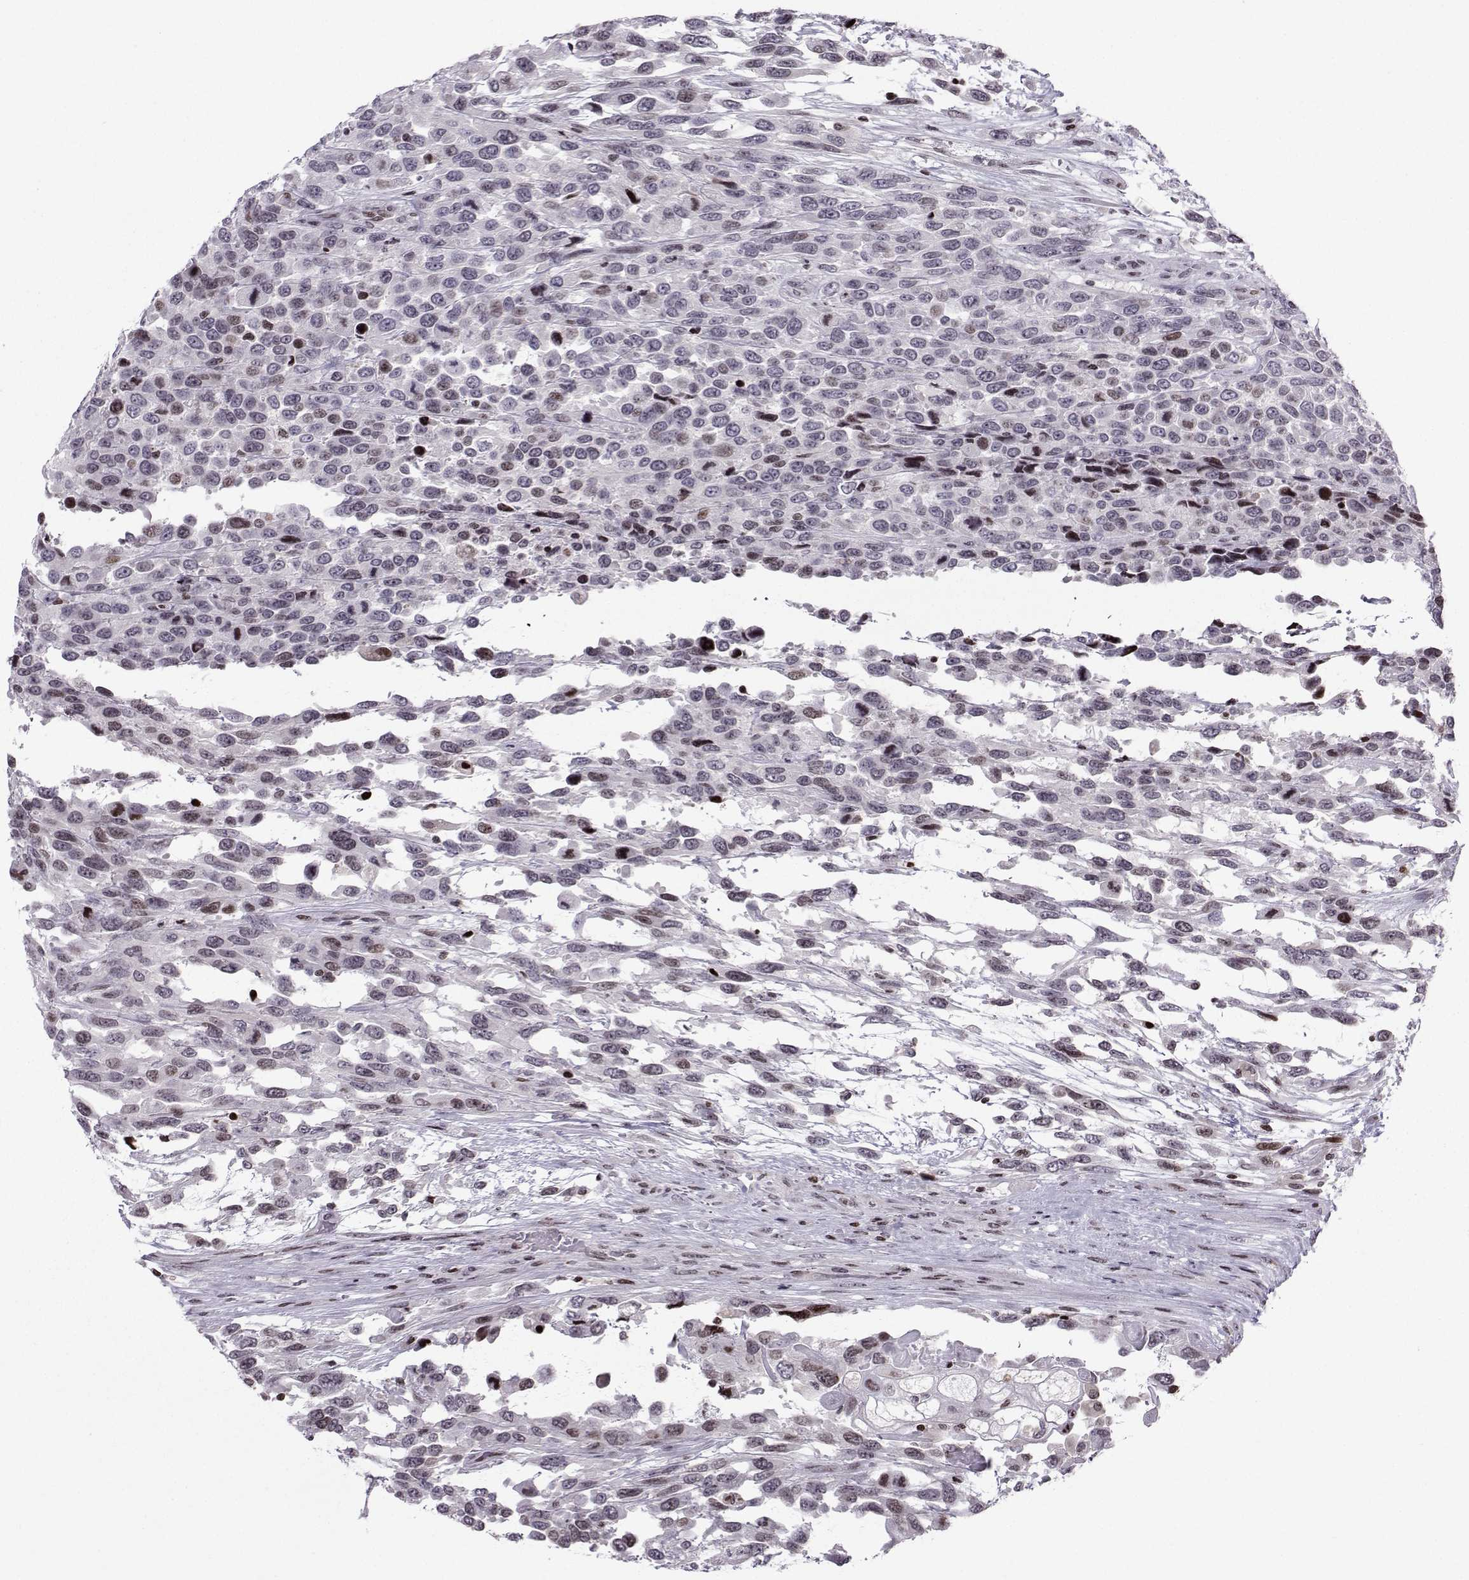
{"staining": {"intensity": "strong", "quantity": "<25%", "location": "nuclear"}, "tissue": "urothelial cancer", "cell_type": "Tumor cells", "image_type": "cancer", "snomed": [{"axis": "morphology", "description": "Urothelial carcinoma, High grade"}, {"axis": "topography", "description": "Urinary bladder"}], "caption": "Urothelial carcinoma (high-grade) stained for a protein demonstrates strong nuclear positivity in tumor cells.", "gene": "ZNF19", "patient": {"sex": "female", "age": 70}}